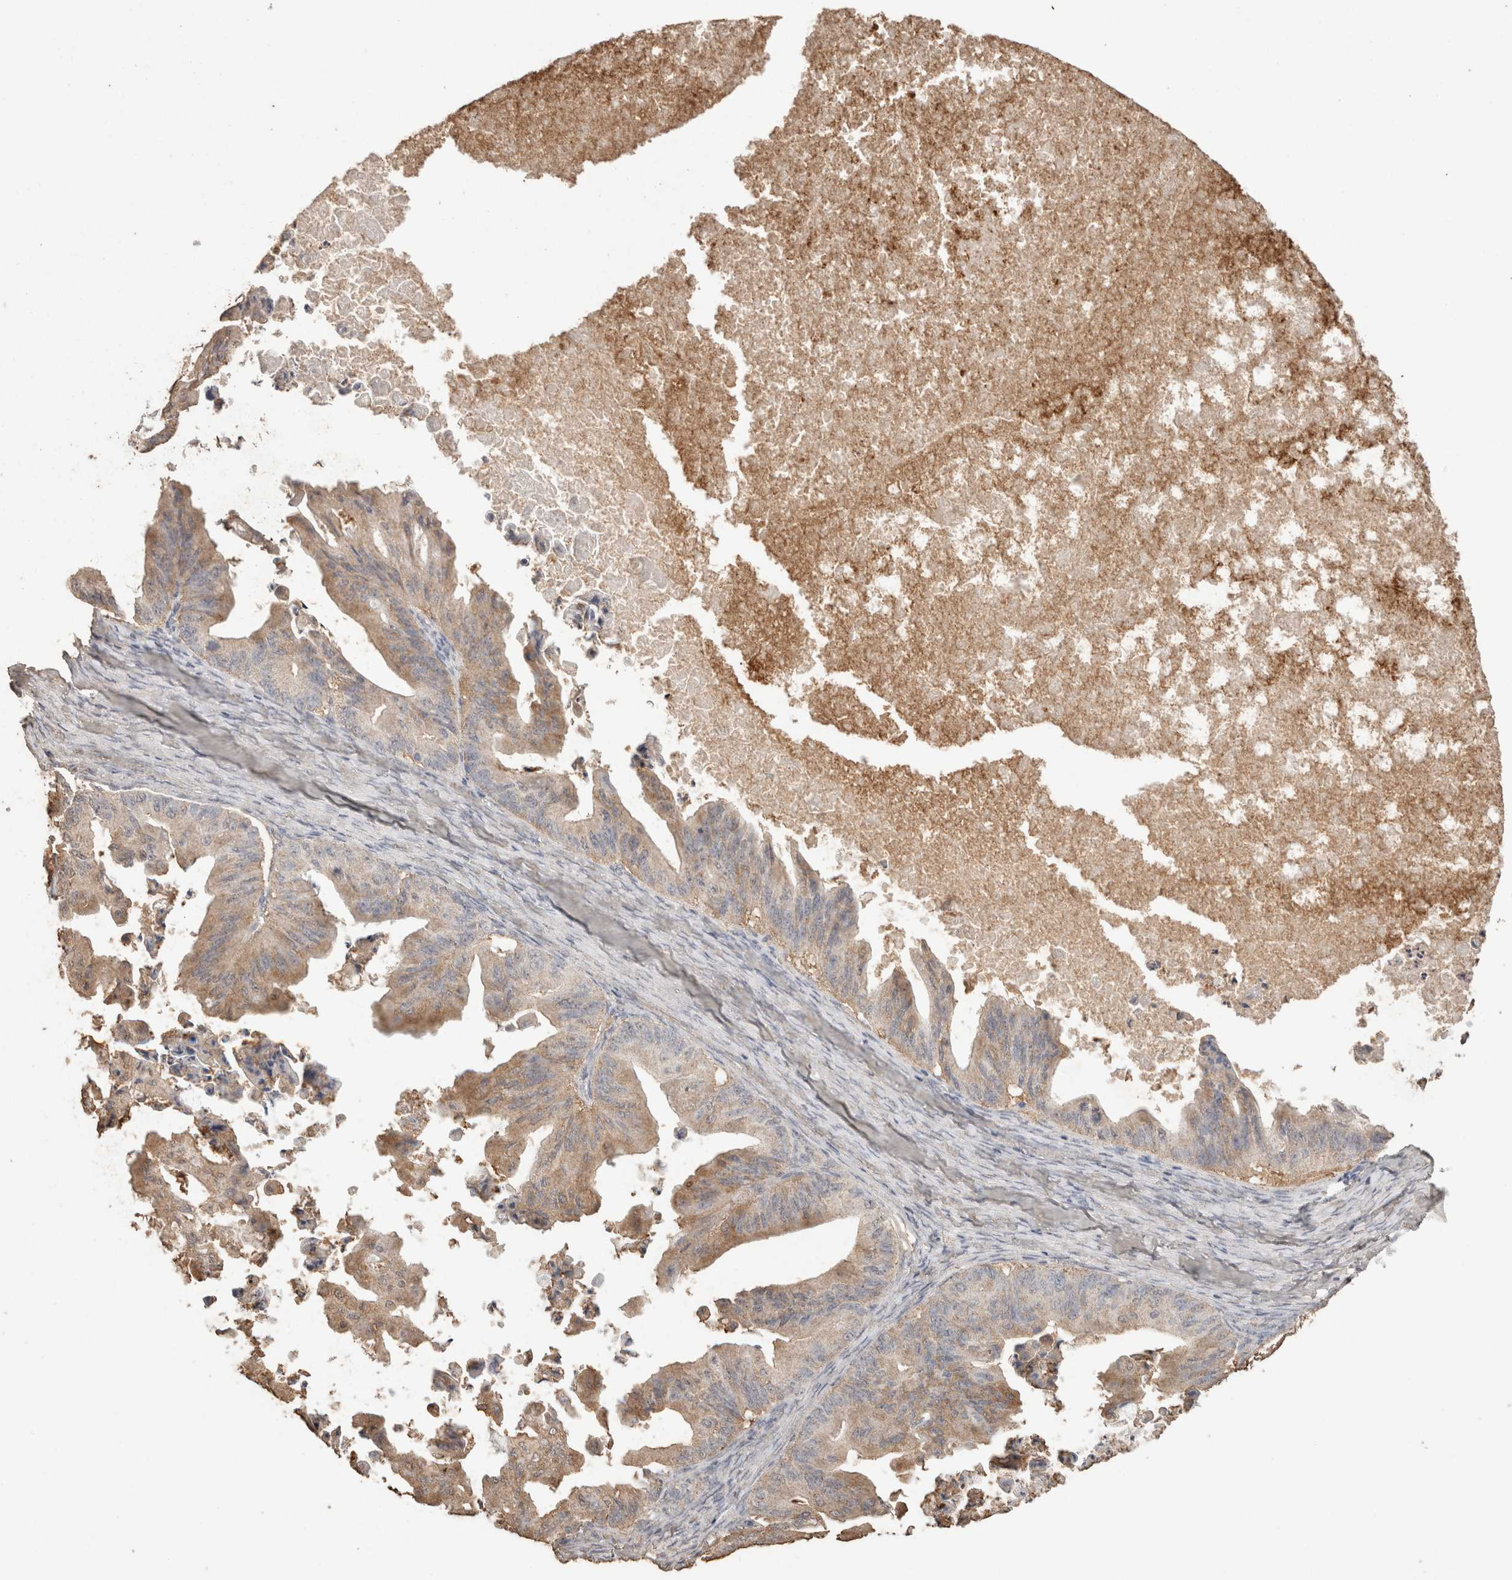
{"staining": {"intensity": "weak", "quantity": ">75%", "location": "cytoplasmic/membranous"}, "tissue": "ovarian cancer", "cell_type": "Tumor cells", "image_type": "cancer", "snomed": [{"axis": "morphology", "description": "Cystadenocarcinoma, mucinous, NOS"}, {"axis": "topography", "description": "Ovary"}], "caption": "IHC of mucinous cystadenocarcinoma (ovarian) exhibits low levels of weak cytoplasmic/membranous expression in approximately >75% of tumor cells. (Stains: DAB (3,3'-diaminobenzidine) in brown, nuclei in blue, Microscopy: brightfield microscopy at high magnification).", "gene": "CX3CL1", "patient": {"sex": "female", "age": 37}}